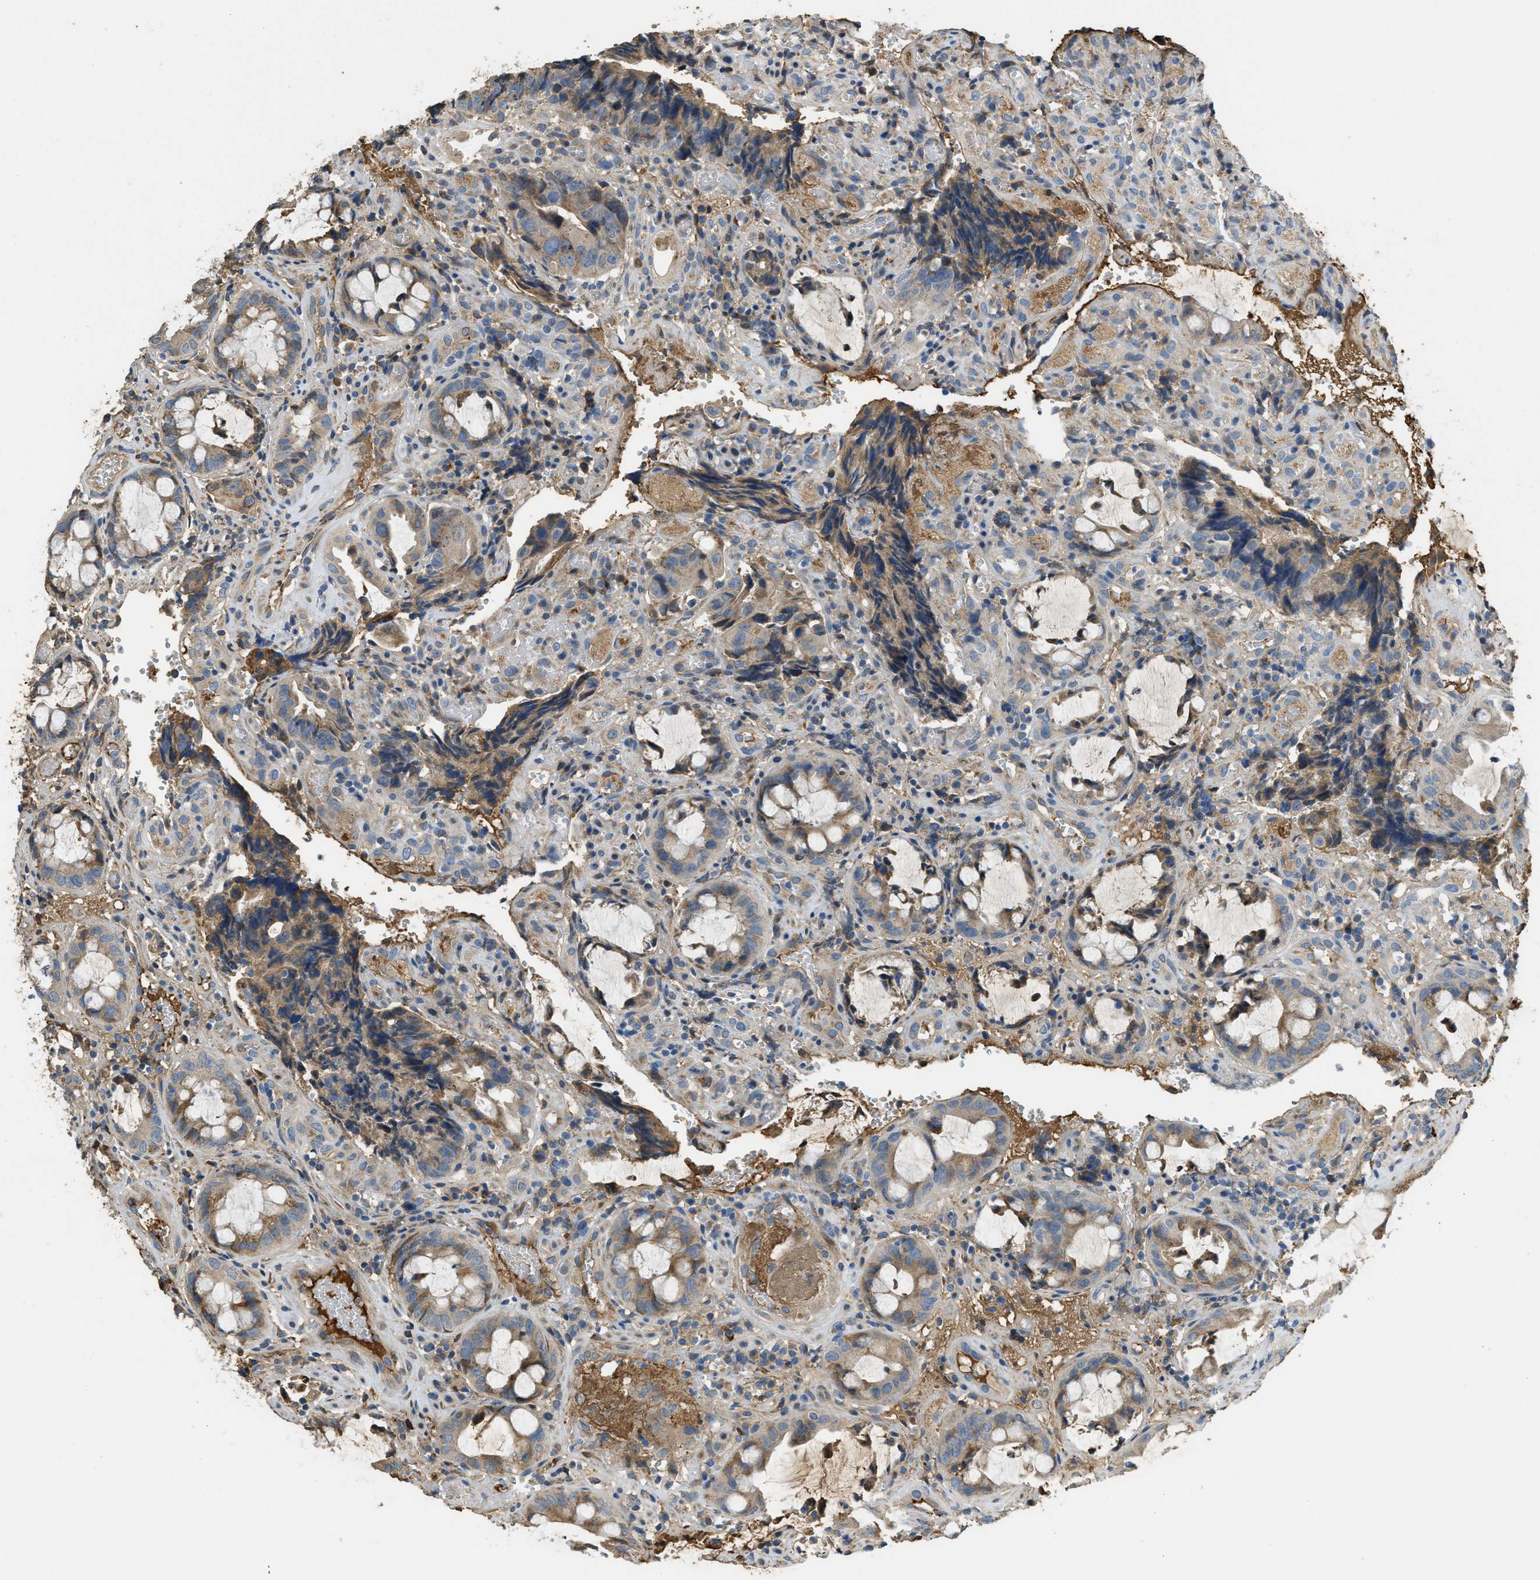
{"staining": {"intensity": "moderate", "quantity": "25%-75%", "location": "cytoplasmic/membranous"}, "tissue": "colorectal cancer", "cell_type": "Tumor cells", "image_type": "cancer", "snomed": [{"axis": "morphology", "description": "Adenocarcinoma, NOS"}, {"axis": "topography", "description": "Colon"}], "caption": "Adenocarcinoma (colorectal) stained with a protein marker demonstrates moderate staining in tumor cells.", "gene": "RIPK2", "patient": {"sex": "female", "age": 57}}